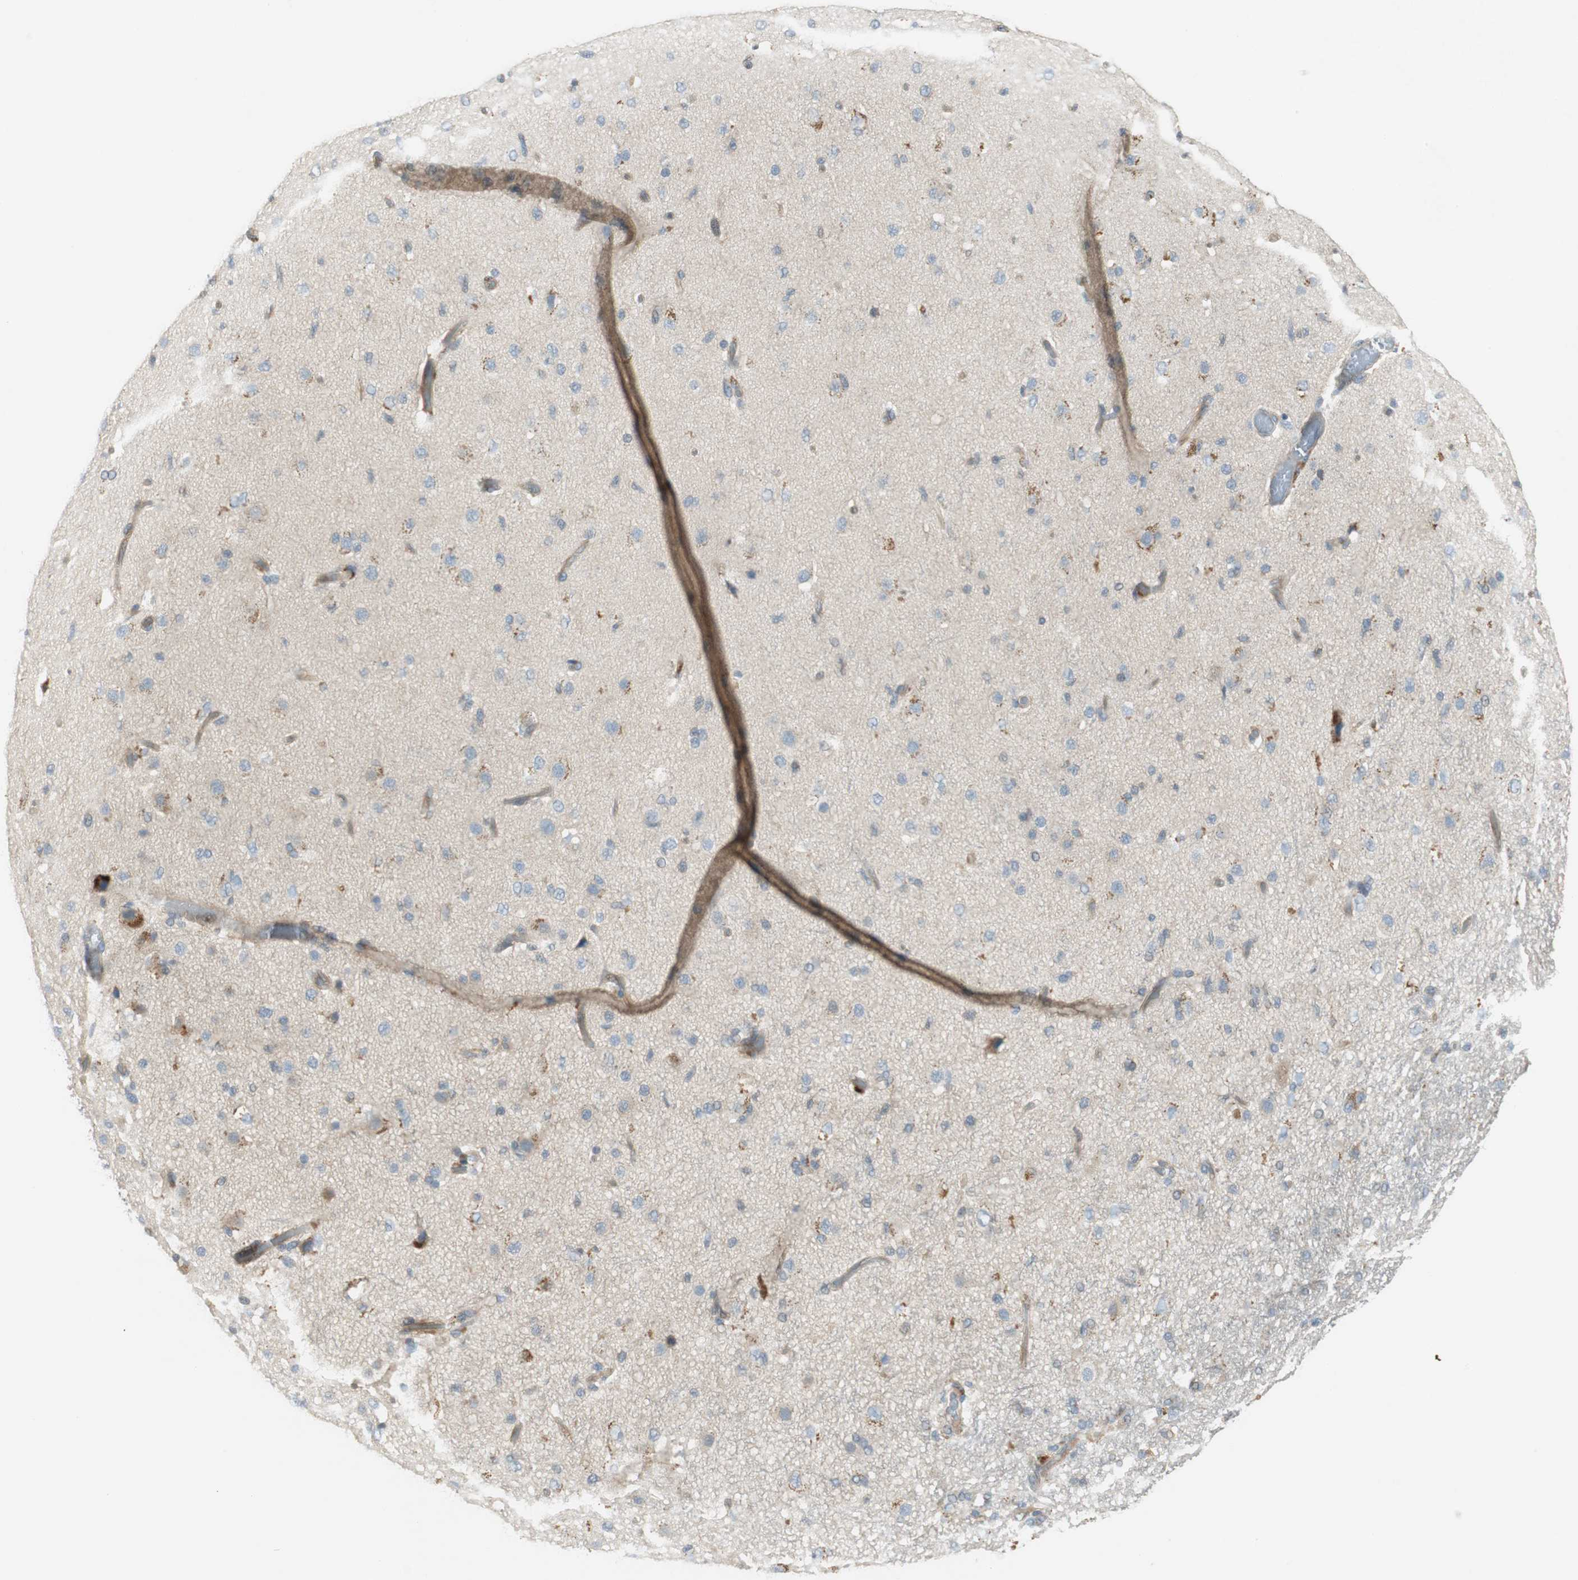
{"staining": {"intensity": "moderate", "quantity": "<25%", "location": "cytoplasmic/membranous"}, "tissue": "glioma", "cell_type": "Tumor cells", "image_type": "cancer", "snomed": [{"axis": "morphology", "description": "Glioma, malignant, High grade"}, {"axis": "topography", "description": "Brain"}], "caption": "Tumor cells demonstrate moderate cytoplasmic/membranous expression in approximately <25% of cells in glioma.", "gene": "PRKAA1", "patient": {"sex": "male", "age": 33}}